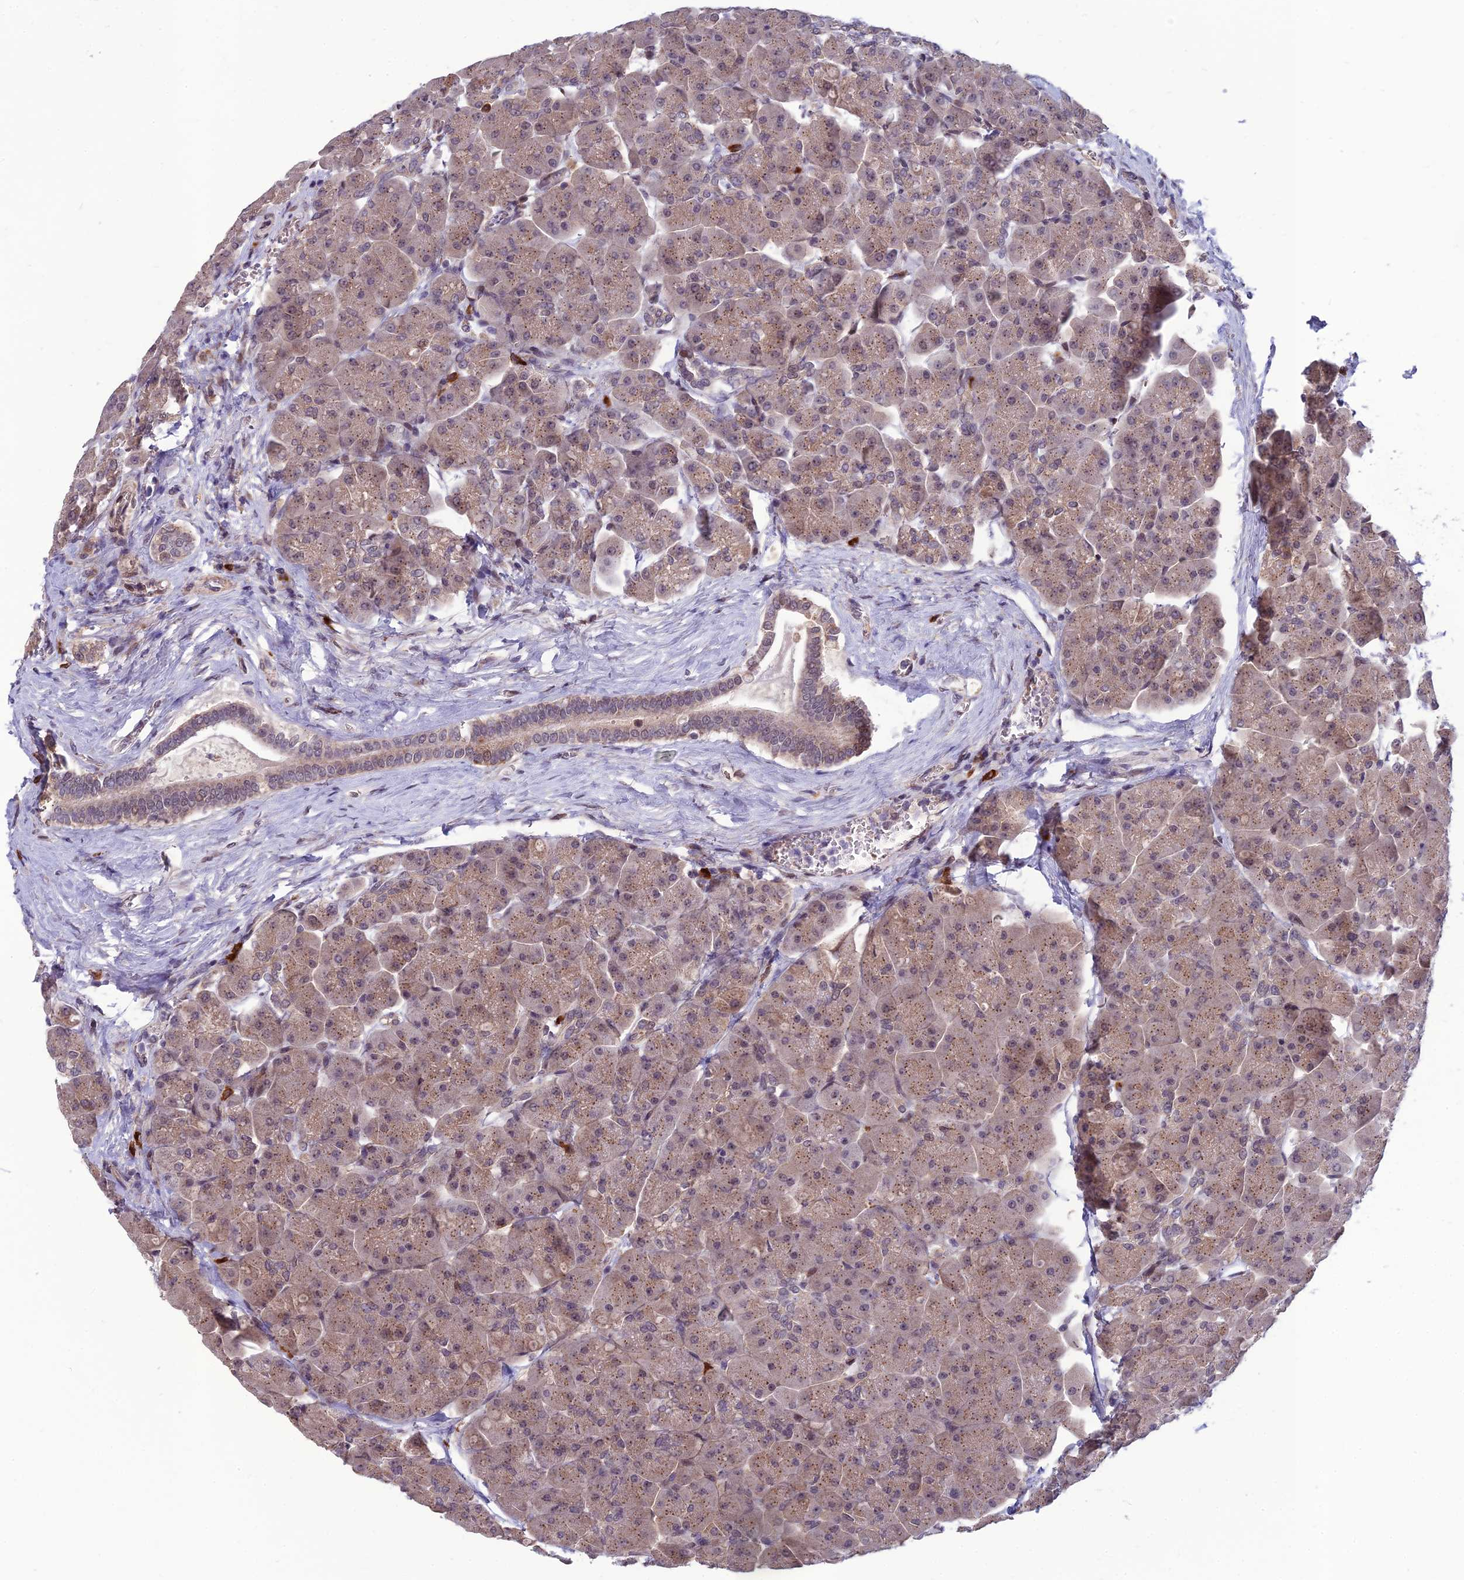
{"staining": {"intensity": "moderate", "quantity": "25%-75%", "location": "cytoplasmic/membranous"}, "tissue": "pancreas", "cell_type": "Exocrine glandular cells", "image_type": "normal", "snomed": [{"axis": "morphology", "description": "Normal tissue, NOS"}, {"axis": "topography", "description": "Pancreas"}], "caption": "Moderate cytoplasmic/membranous staining for a protein is identified in approximately 25%-75% of exocrine glandular cells of unremarkable pancreas using IHC.", "gene": "FBRS", "patient": {"sex": "male", "age": 66}}